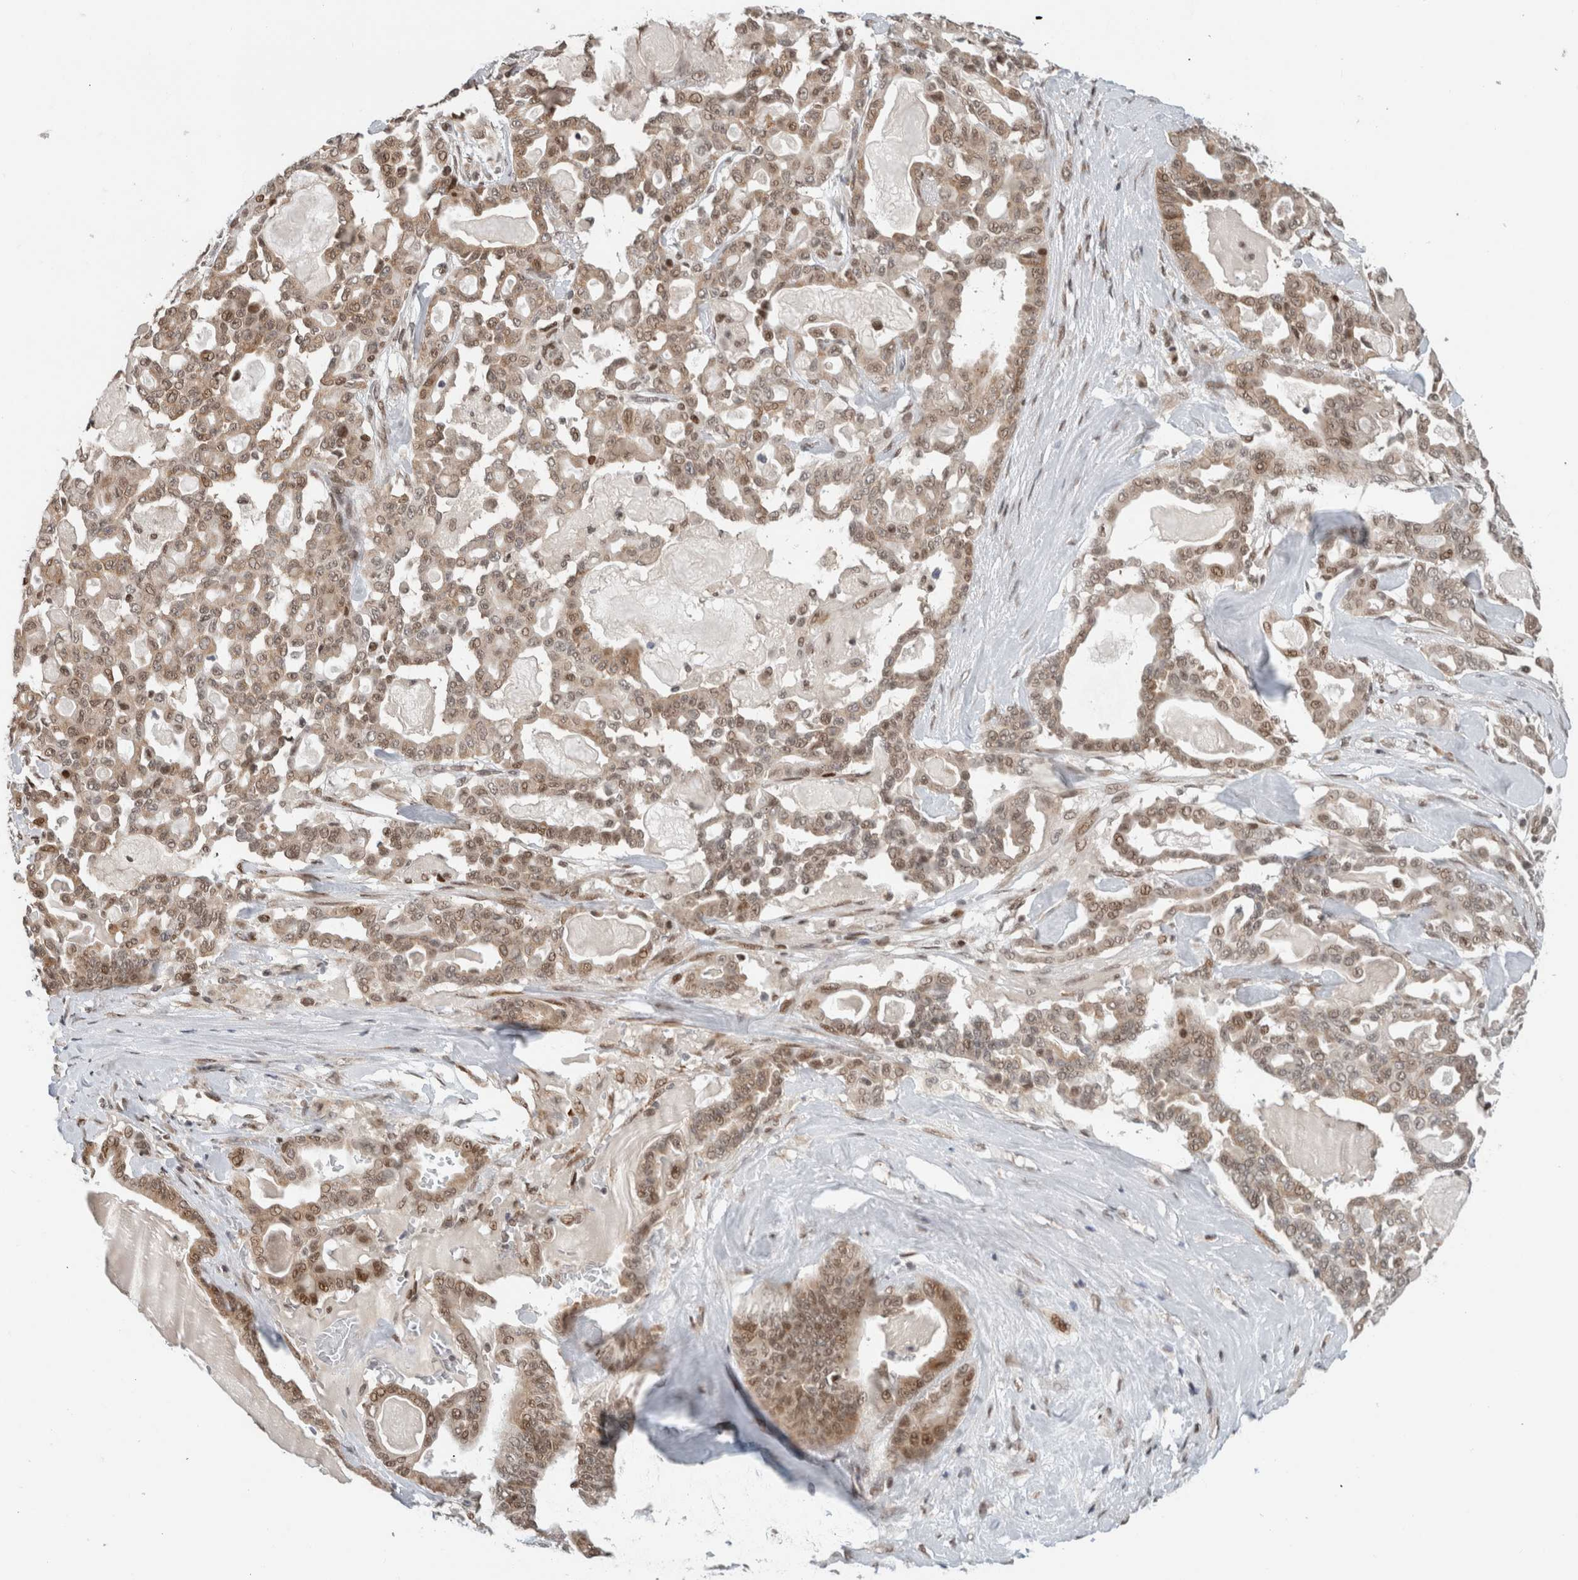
{"staining": {"intensity": "moderate", "quantity": ">75%", "location": "cytoplasmic/membranous,nuclear"}, "tissue": "pancreatic cancer", "cell_type": "Tumor cells", "image_type": "cancer", "snomed": [{"axis": "morphology", "description": "Adenocarcinoma, NOS"}, {"axis": "topography", "description": "Pancreas"}], "caption": "Adenocarcinoma (pancreatic) tissue reveals moderate cytoplasmic/membranous and nuclear positivity in approximately >75% of tumor cells", "gene": "HNRNPR", "patient": {"sex": "male", "age": 63}}